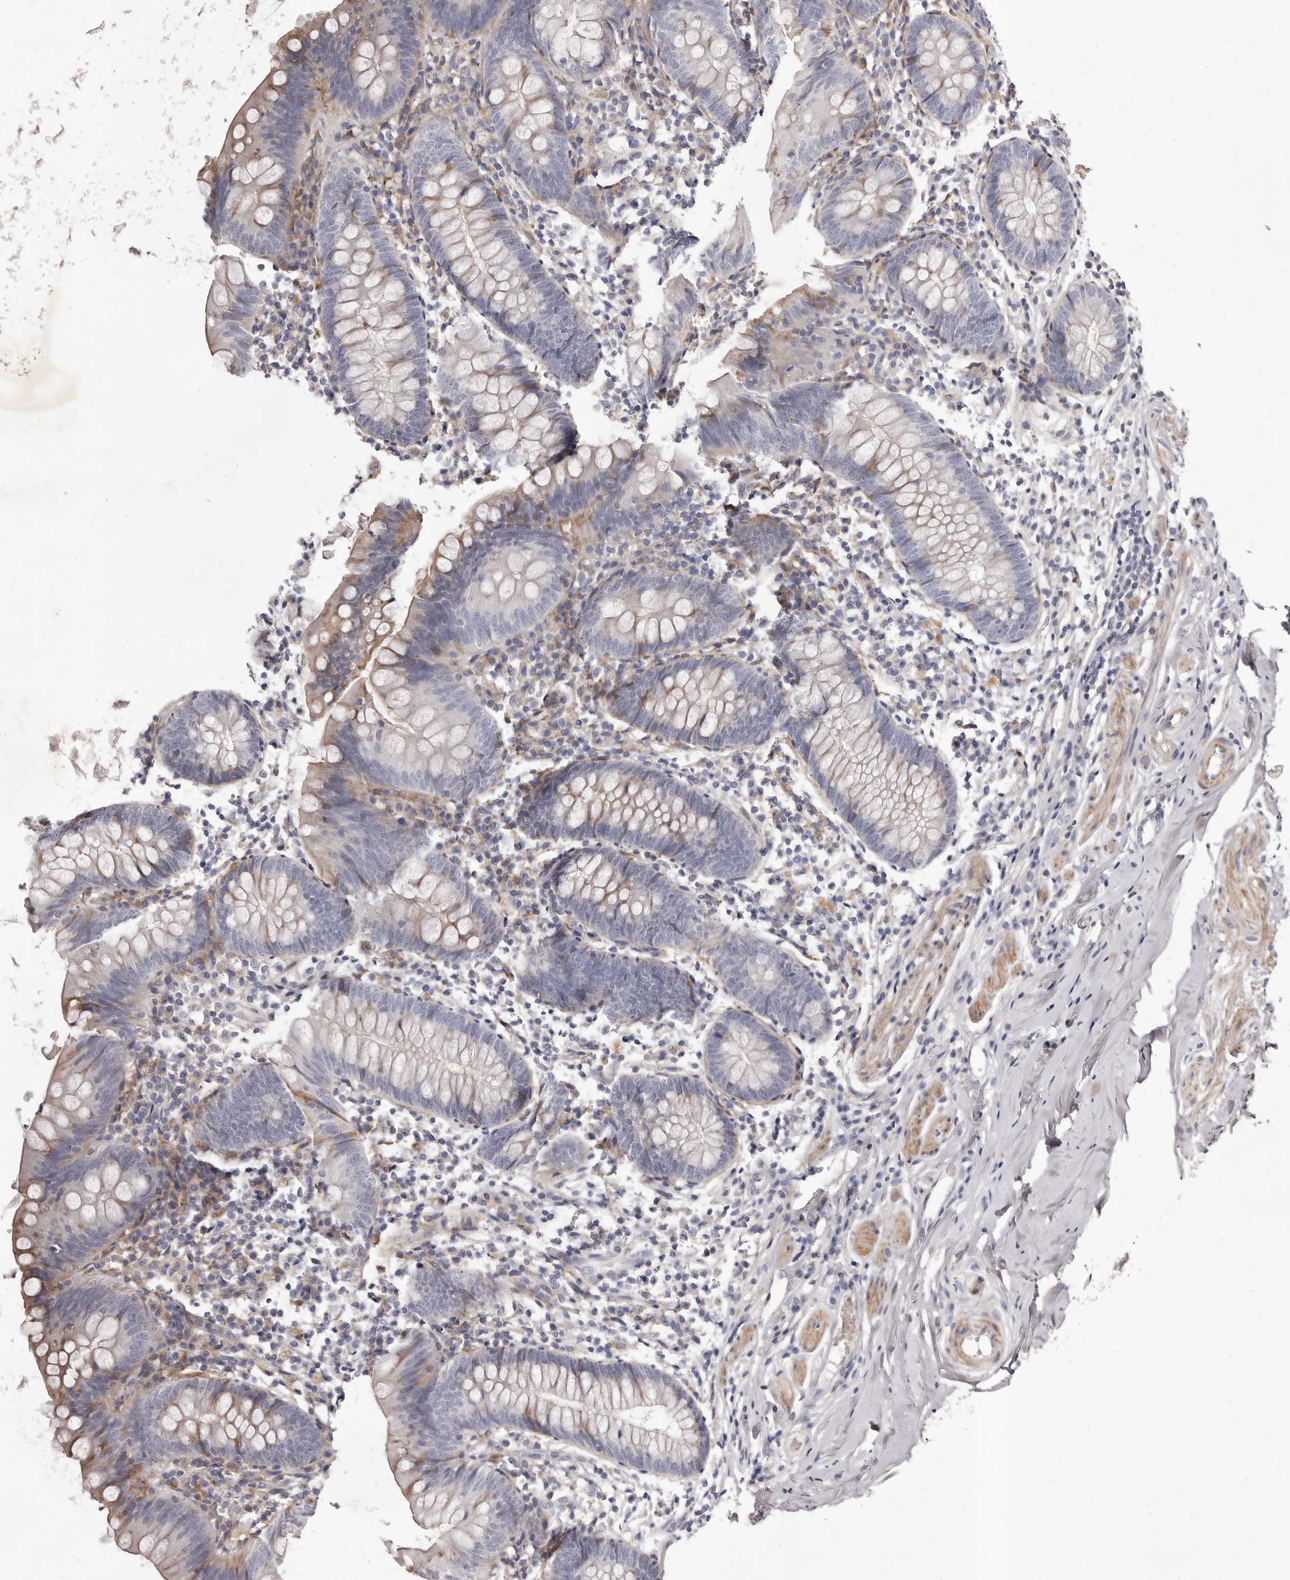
{"staining": {"intensity": "moderate", "quantity": "<25%", "location": "cytoplasmic/membranous"}, "tissue": "appendix", "cell_type": "Glandular cells", "image_type": "normal", "snomed": [{"axis": "morphology", "description": "Normal tissue, NOS"}, {"axis": "topography", "description": "Appendix"}], "caption": "DAB immunohistochemical staining of benign appendix shows moderate cytoplasmic/membranous protein staining in approximately <25% of glandular cells.", "gene": "ALPK1", "patient": {"sex": "female", "age": 62}}